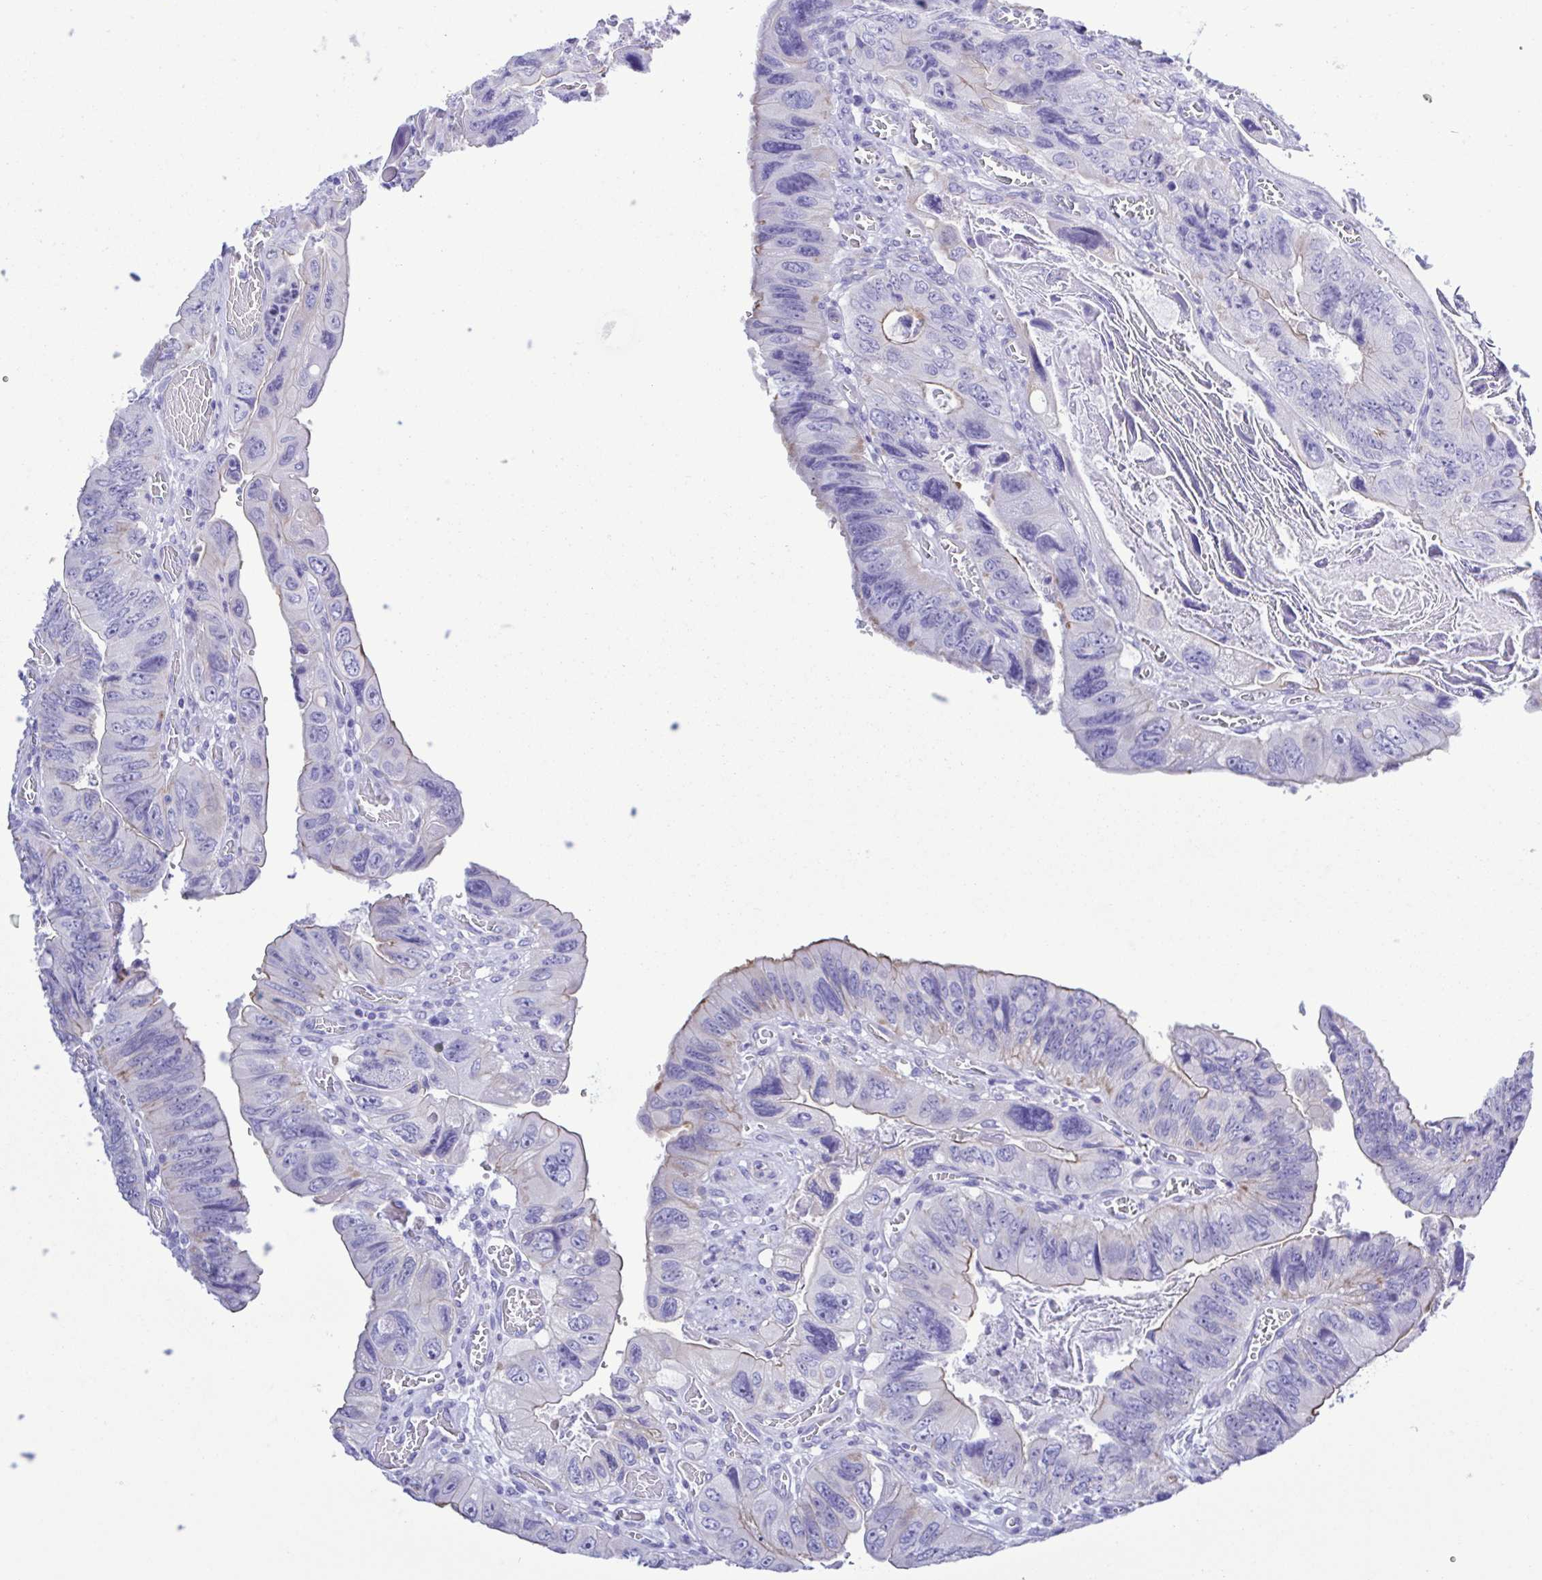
{"staining": {"intensity": "weak", "quantity": "<25%", "location": "cytoplasmic/membranous"}, "tissue": "colorectal cancer", "cell_type": "Tumor cells", "image_type": "cancer", "snomed": [{"axis": "morphology", "description": "Adenocarcinoma, NOS"}, {"axis": "topography", "description": "Colon"}], "caption": "Immunohistochemistry photomicrograph of adenocarcinoma (colorectal) stained for a protein (brown), which exhibits no expression in tumor cells.", "gene": "CYP11A1", "patient": {"sex": "female", "age": 84}}